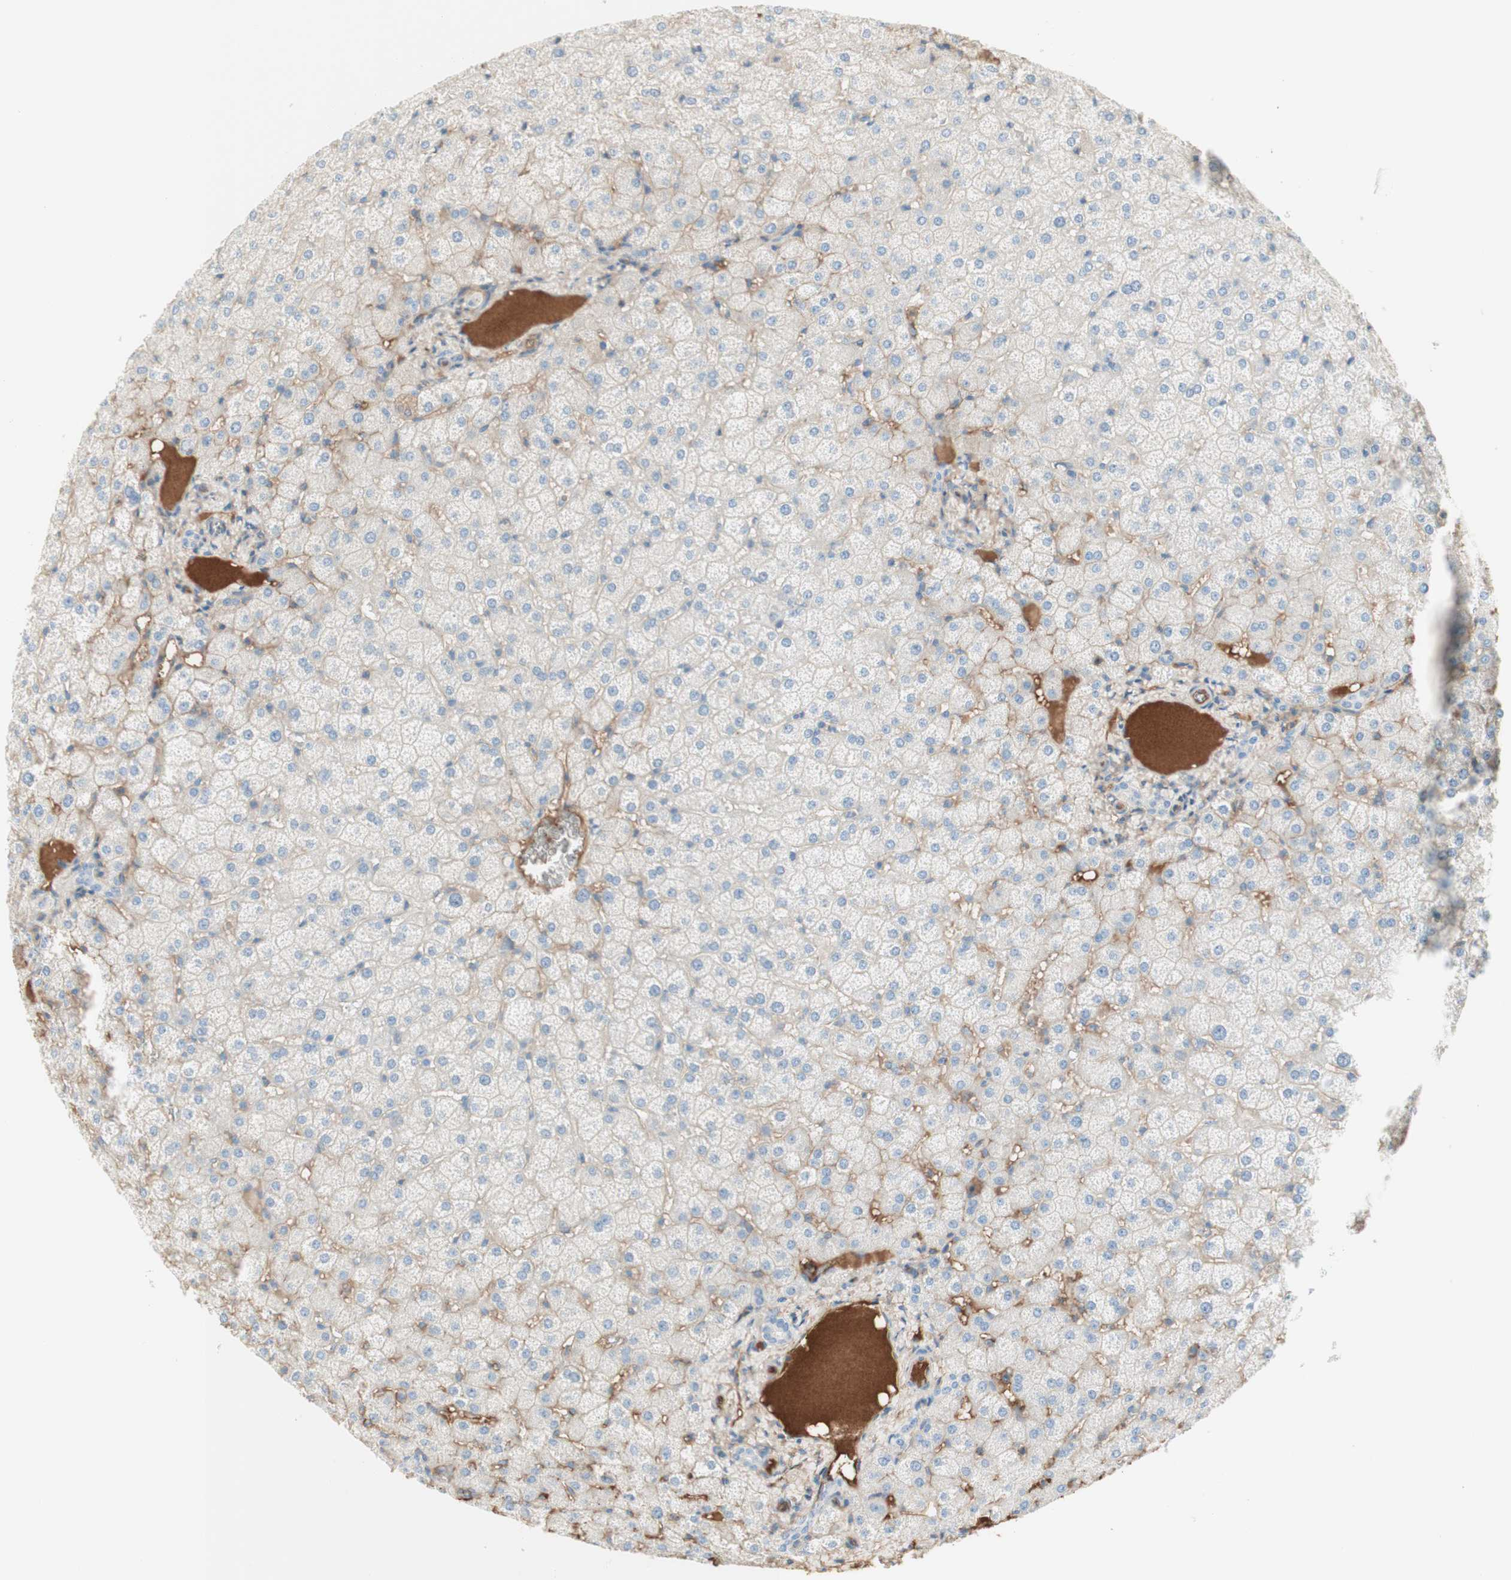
{"staining": {"intensity": "negative", "quantity": "none", "location": "none"}, "tissue": "liver", "cell_type": "Cholangiocytes", "image_type": "normal", "snomed": [{"axis": "morphology", "description": "Normal tissue, NOS"}, {"axis": "topography", "description": "Liver"}], "caption": "Cholangiocytes are negative for brown protein staining in unremarkable liver. (Brightfield microscopy of DAB IHC at high magnification).", "gene": "KNG1", "patient": {"sex": "female", "age": 32}}